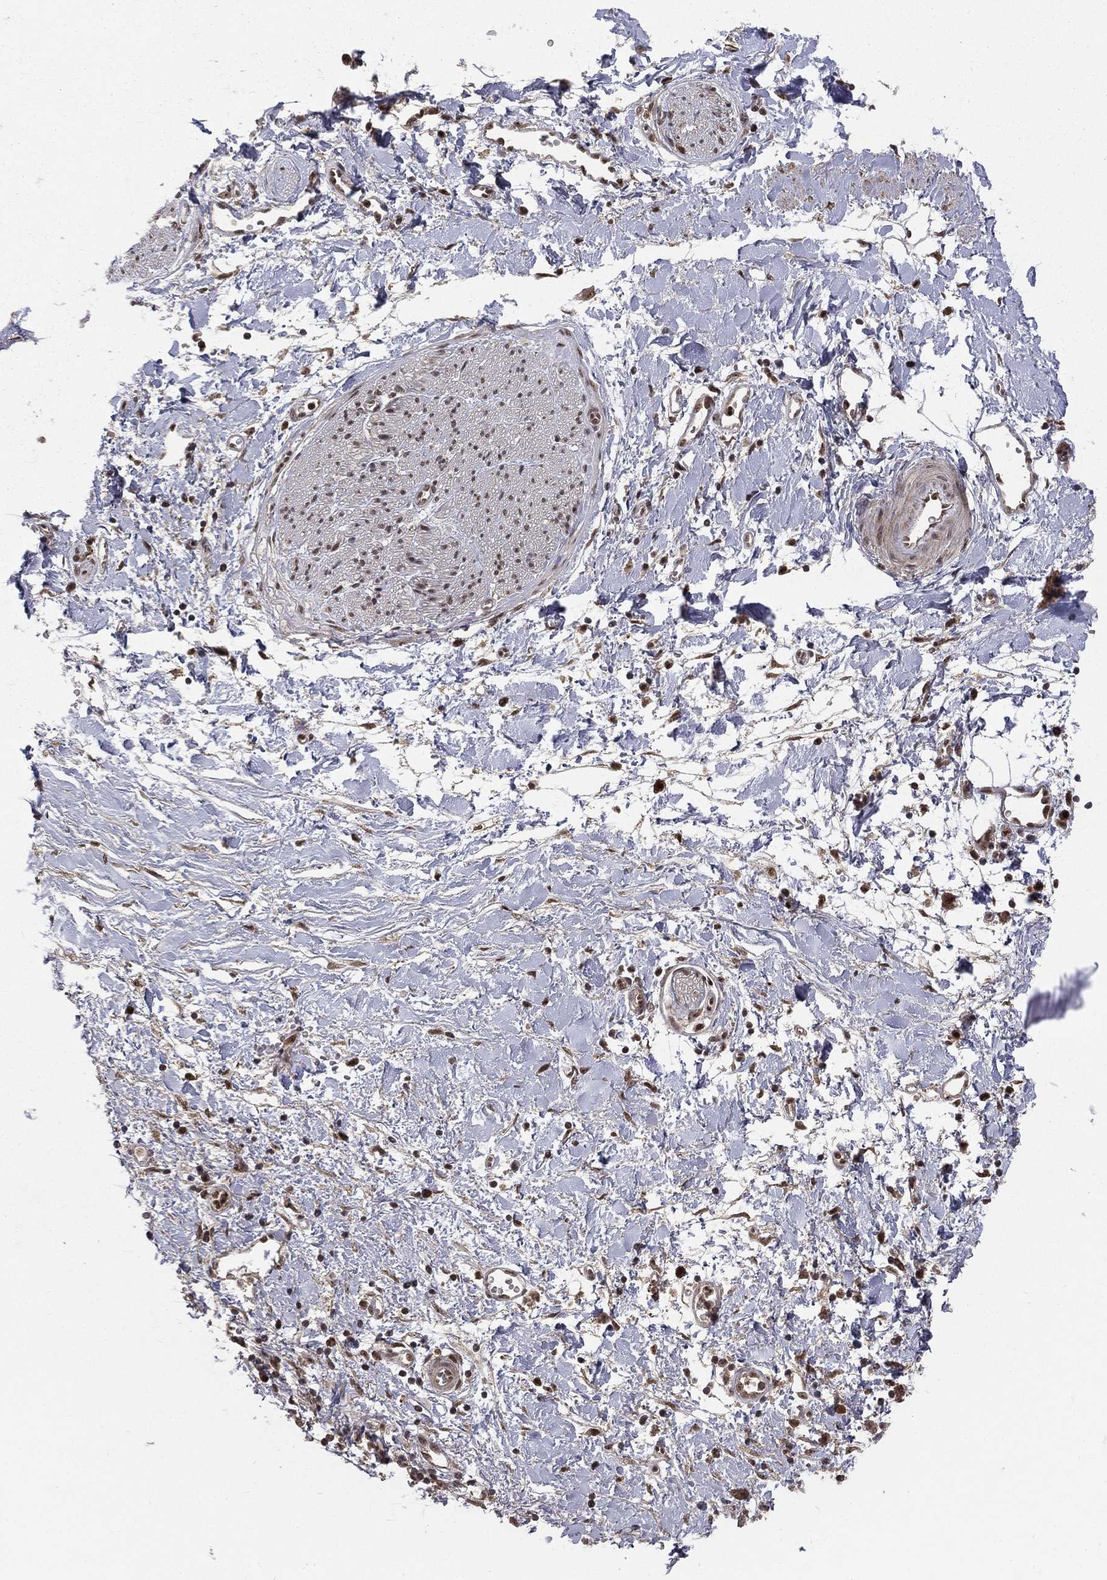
{"staining": {"intensity": "strong", "quantity": ">75%", "location": "nuclear"}, "tissue": "soft tissue", "cell_type": "Fibroblasts", "image_type": "normal", "snomed": [{"axis": "morphology", "description": "Normal tissue, NOS"}, {"axis": "morphology", "description": "Adenocarcinoma, NOS"}, {"axis": "topography", "description": "Pancreas"}, {"axis": "topography", "description": "Peripheral nerve tissue"}], "caption": "Immunohistochemical staining of benign human soft tissue reveals >75% levels of strong nuclear protein staining in approximately >75% of fibroblasts. (IHC, brightfield microscopy, high magnification).", "gene": "JMJD6", "patient": {"sex": "male", "age": 61}}